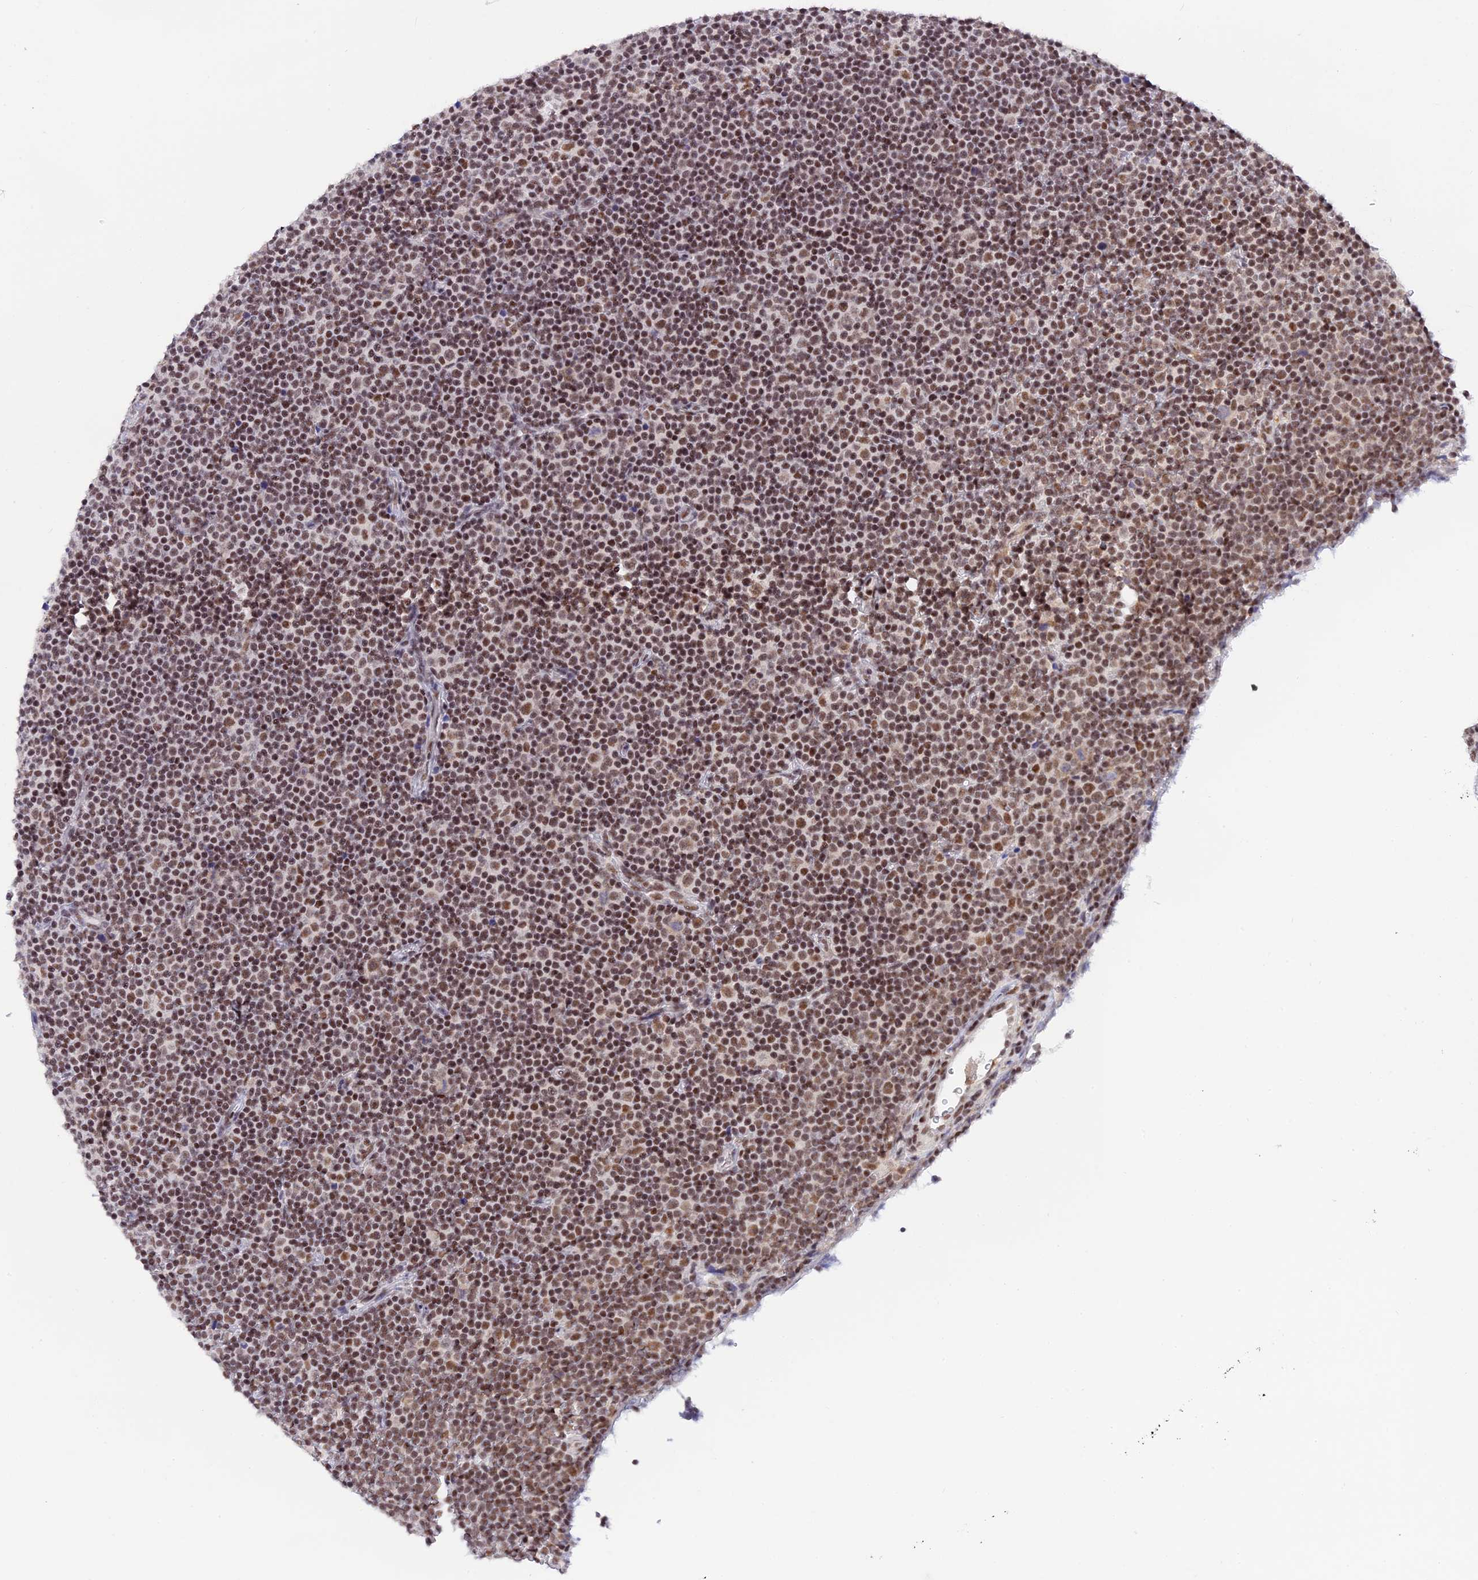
{"staining": {"intensity": "moderate", "quantity": ">75%", "location": "nuclear"}, "tissue": "lymphoma", "cell_type": "Tumor cells", "image_type": "cancer", "snomed": [{"axis": "morphology", "description": "Malignant lymphoma, non-Hodgkin's type, Low grade"}, {"axis": "topography", "description": "Lymph node"}], "caption": "Brown immunohistochemical staining in human lymphoma exhibits moderate nuclear positivity in about >75% of tumor cells.", "gene": "THAP11", "patient": {"sex": "female", "age": 67}}